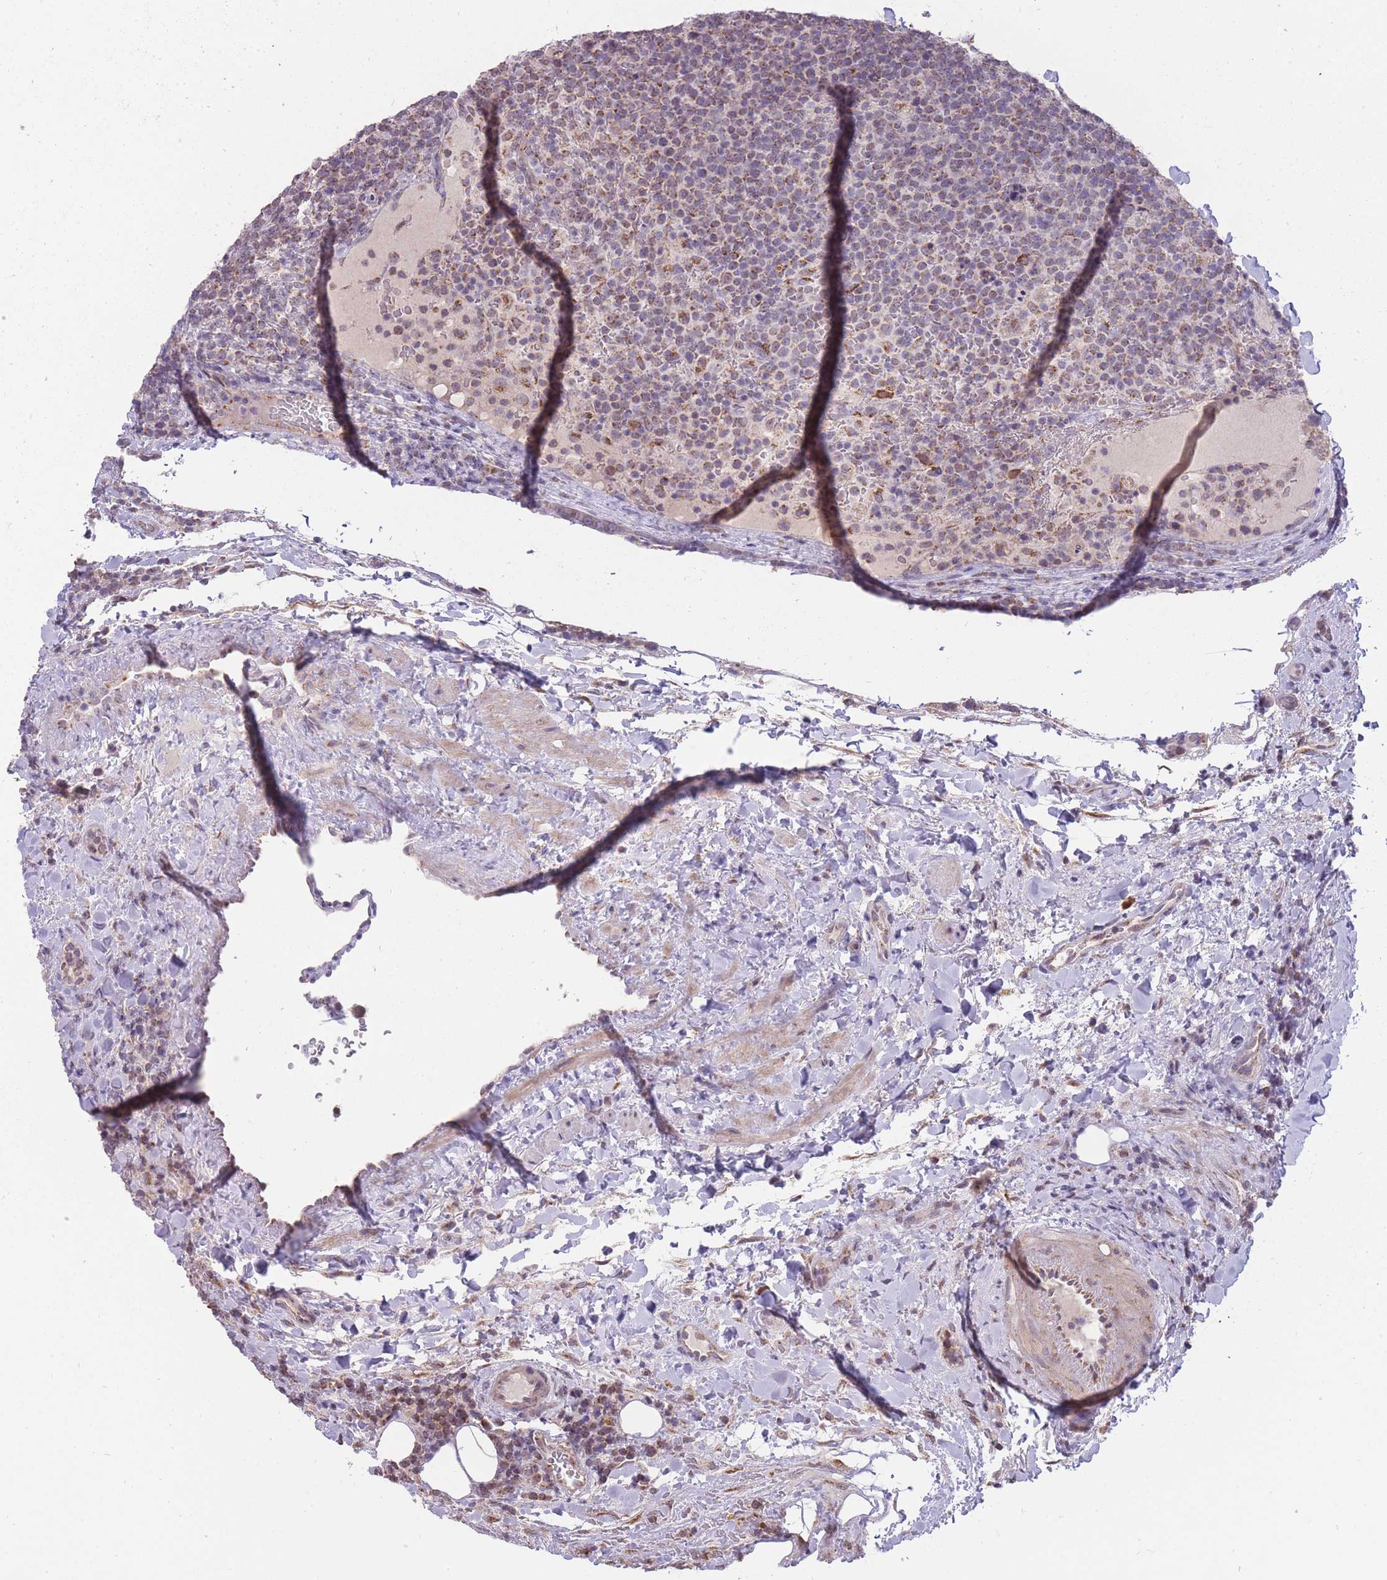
{"staining": {"intensity": "weak", "quantity": "25%-75%", "location": "cytoplasmic/membranous"}, "tissue": "lymphoma", "cell_type": "Tumor cells", "image_type": "cancer", "snomed": [{"axis": "morphology", "description": "Malignant lymphoma, non-Hodgkin's type, High grade"}, {"axis": "topography", "description": "Lymph node"}], "caption": "The histopathology image reveals a brown stain indicating the presence of a protein in the cytoplasmic/membranous of tumor cells in lymphoma.", "gene": "NELL1", "patient": {"sex": "male", "age": 61}}